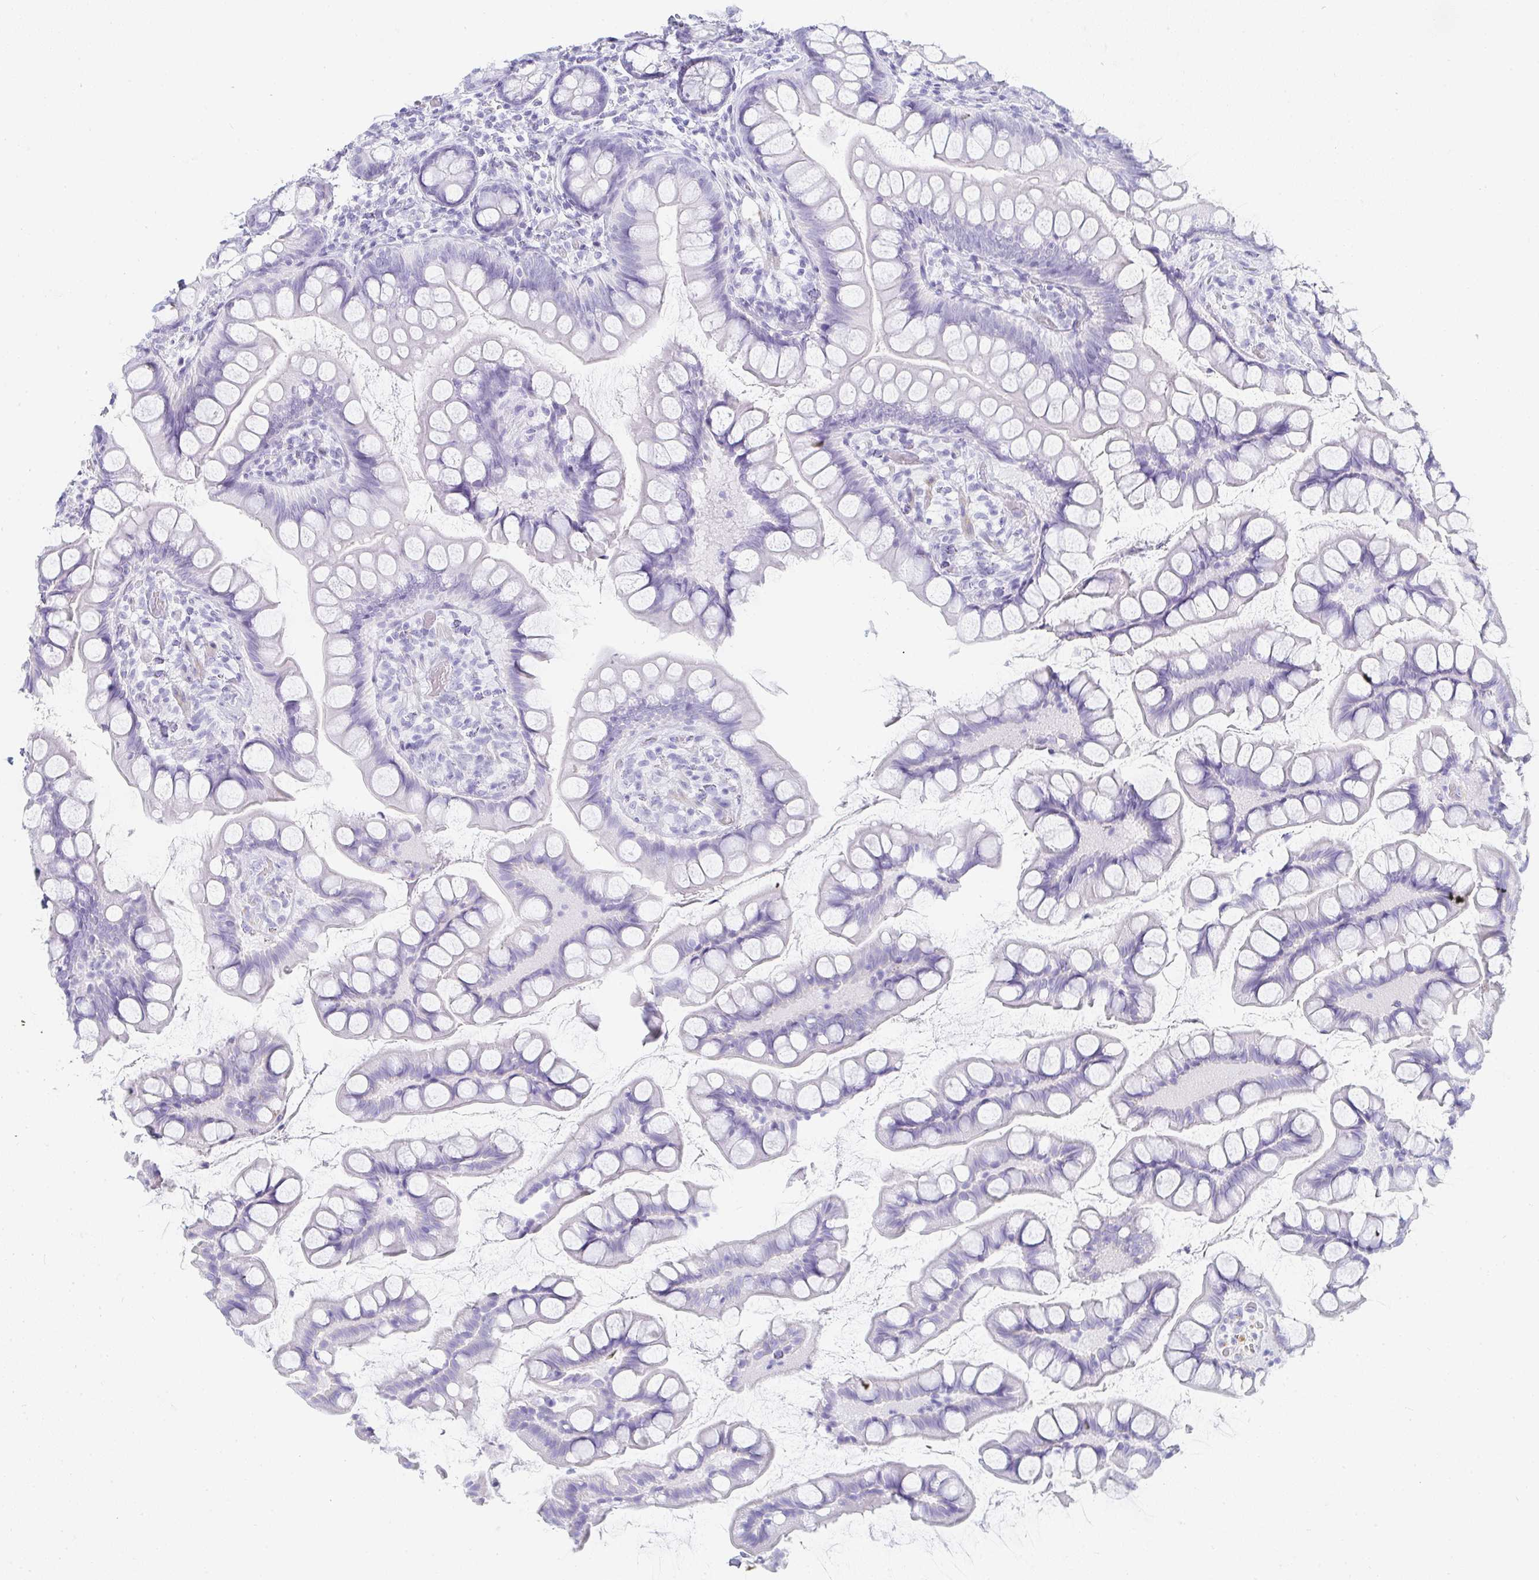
{"staining": {"intensity": "negative", "quantity": "none", "location": "none"}, "tissue": "small intestine", "cell_type": "Glandular cells", "image_type": "normal", "snomed": [{"axis": "morphology", "description": "Normal tissue, NOS"}, {"axis": "topography", "description": "Small intestine"}], "caption": "Immunohistochemical staining of benign human small intestine demonstrates no significant expression in glandular cells. The staining was performed using DAB to visualize the protein expression in brown, while the nuclei were stained in blue with hematoxylin (Magnification: 20x).", "gene": "PRND", "patient": {"sex": "male", "age": 70}}